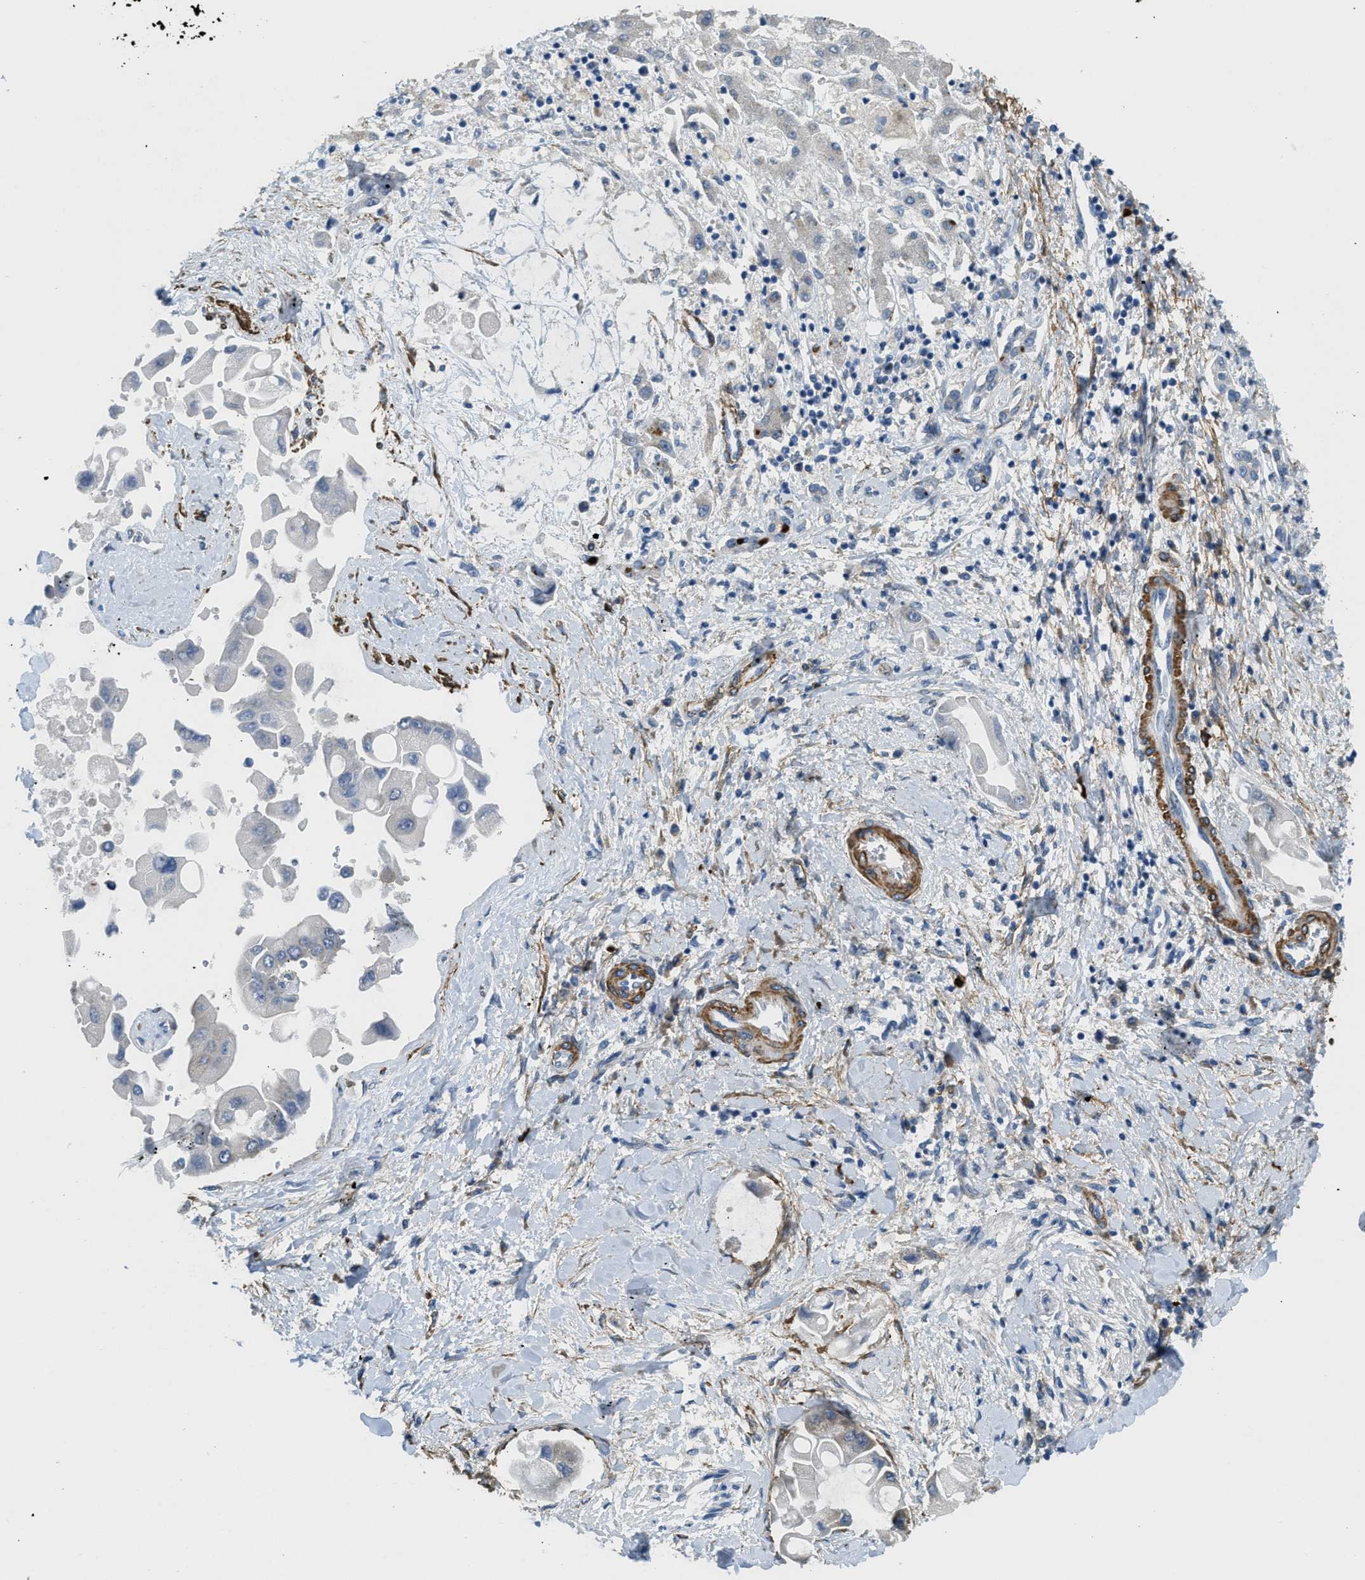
{"staining": {"intensity": "negative", "quantity": "none", "location": "none"}, "tissue": "liver cancer", "cell_type": "Tumor cells", "image_type": "cancer", "snomed": [{"axis": "morphology", "description": "Cholangiocarcinoma"}, {"axis": "topography", "description": "Liver"}], "caption": "Immunohistochemistry (IHC) of liver cancer (cholangiocarcinoma) demonstrates no staining in tumor cells.", "gene": "BMPR1A", "patient": {"sex": "male", "age": 50}}